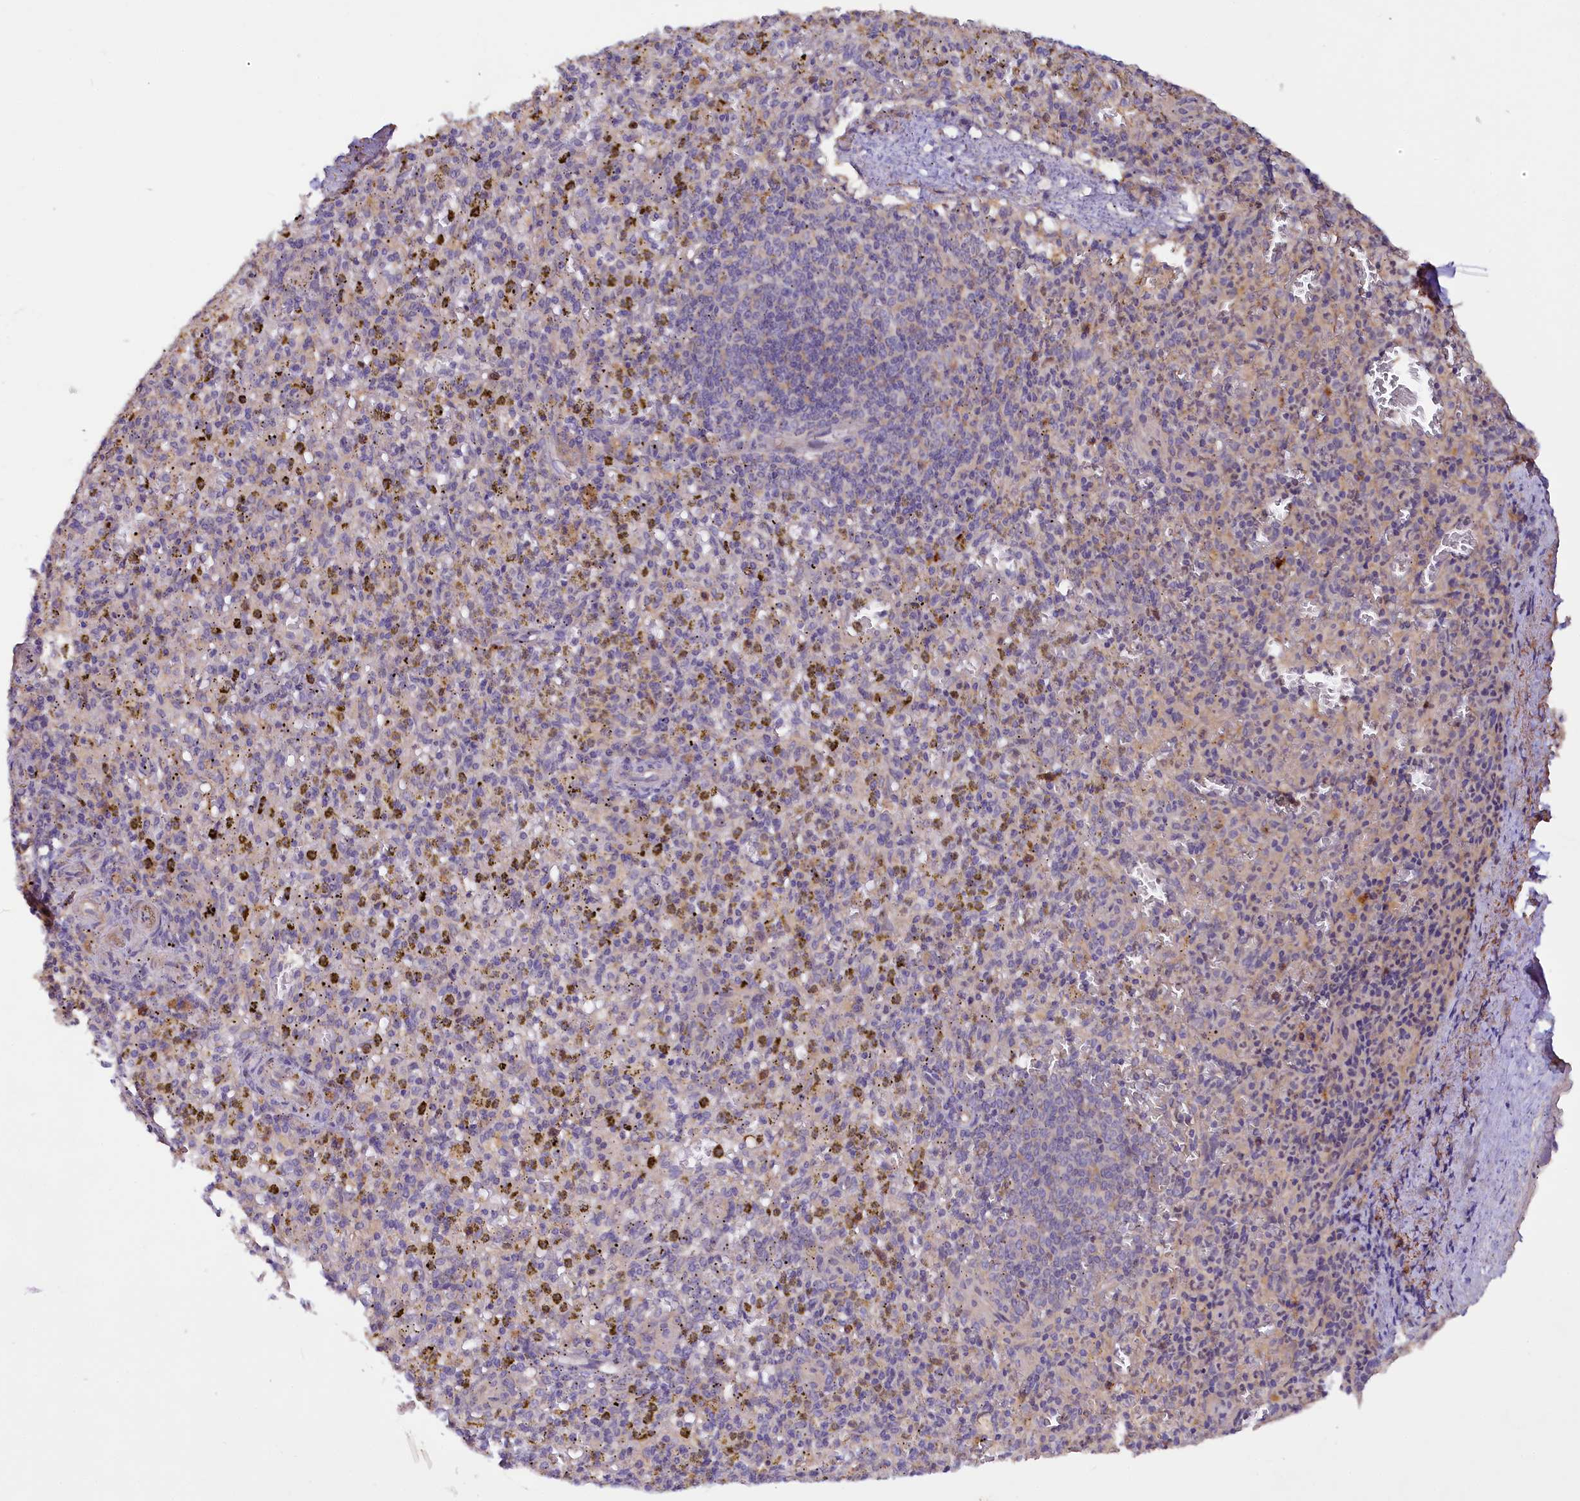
{"staining": {"intensity": "weak", "quantity": "<25%", "location": "cytoplasmic/membranous"}, "tissue": "spleen", "cell_type": "Cells in red pulp", "image_type": "normal", "snomed": [{"axis": "morphology", "description": "Normal tissue, NOS"}, {"axis": "topography", "description": "Spleen"}], "caption": "Immunohistochemistry micrograph of benign spleen: spleen stained with DAB (3,3'-diaminobenzidine) shows no significant protein expression in cells in red pulp.", "gene": "ETFBKMT", "patient": {"sex": "male", "age": 72}}